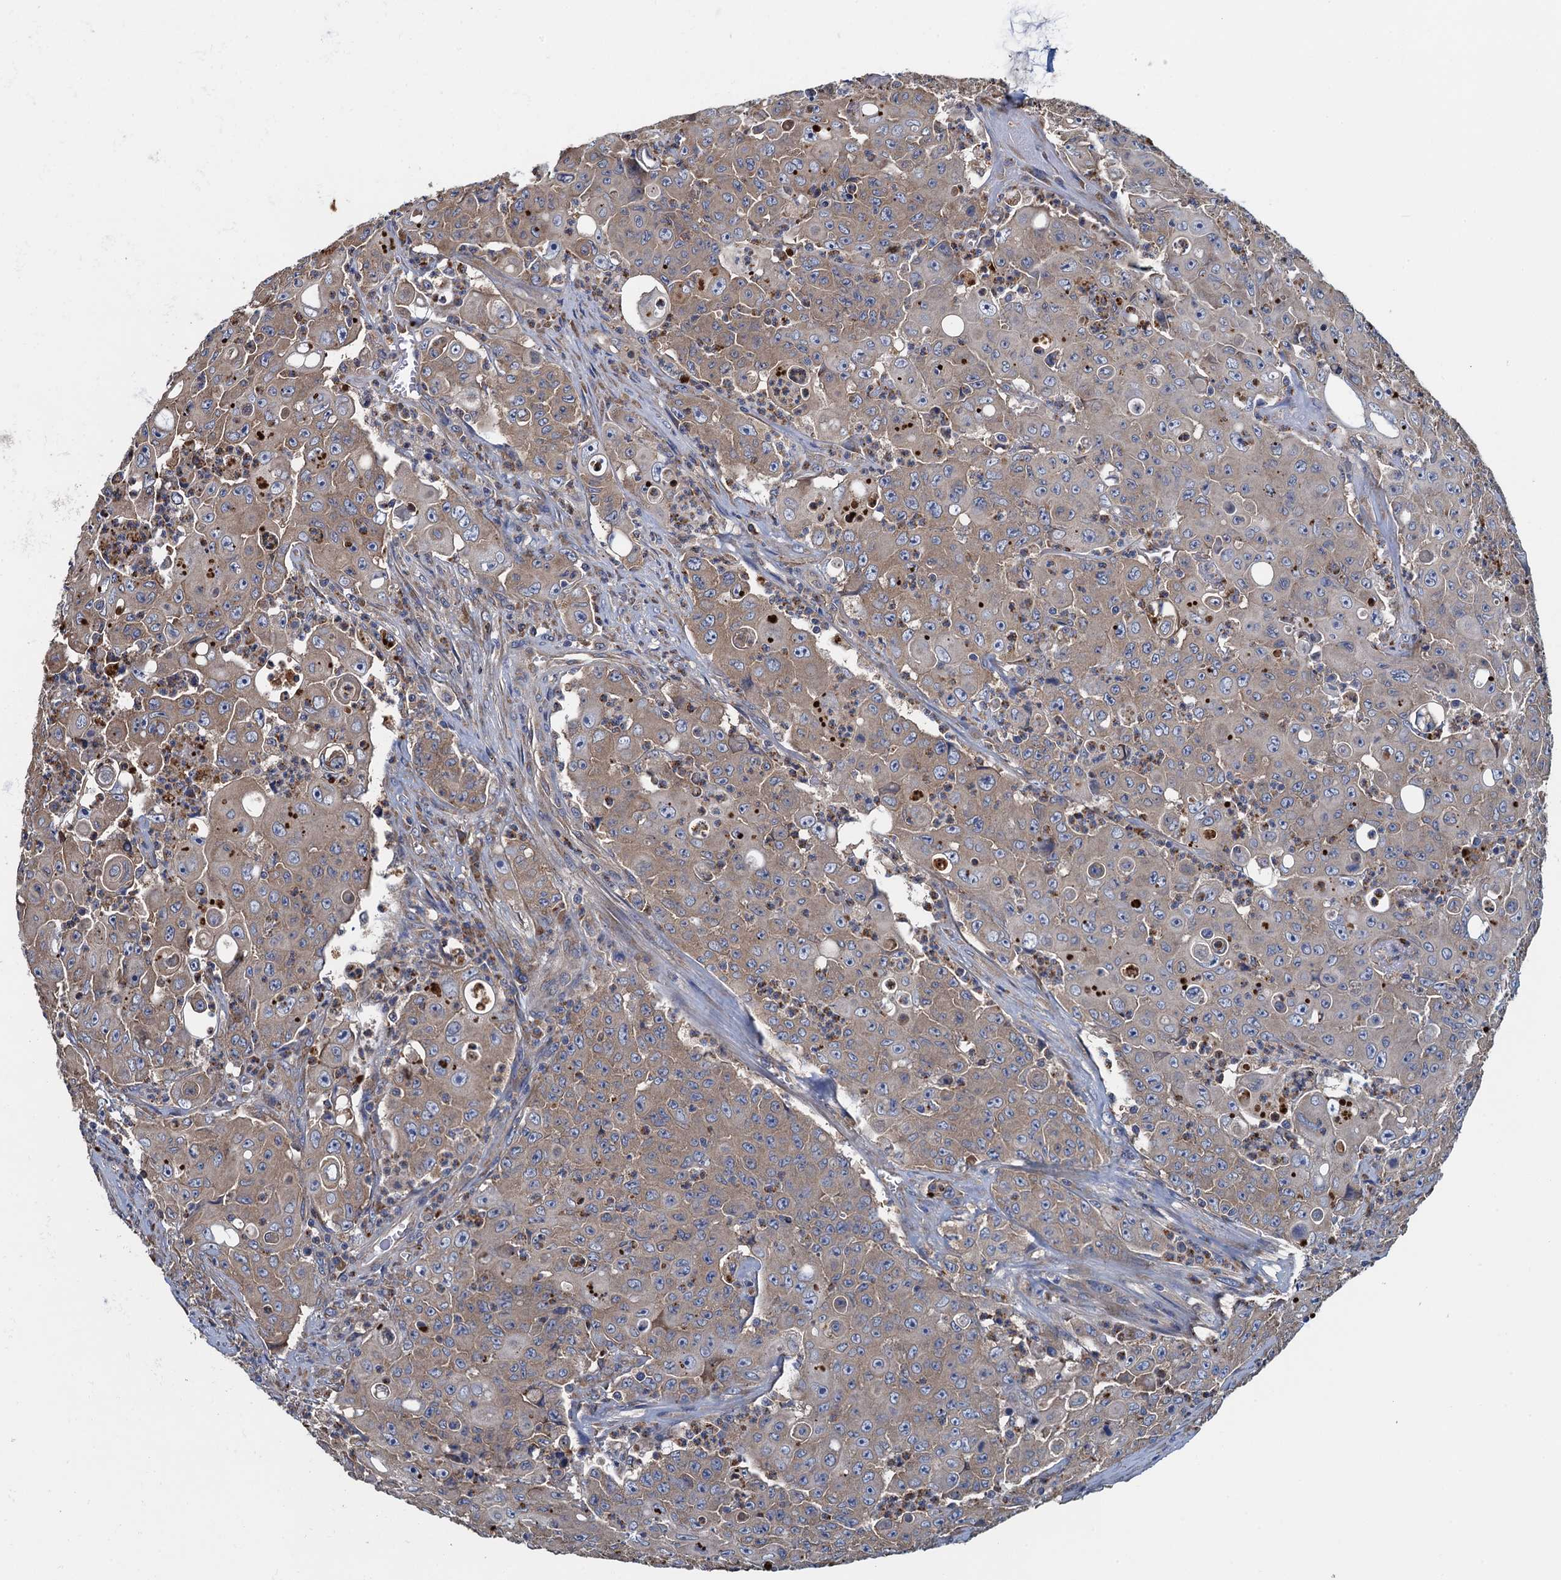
{"staining": {"intensity": "weak", "quantity": ">75%", "location": "cytoplasmic/membranous"}, "tissue": "colorectal cancer", "cell_type": "Tumor cells", "image_type": "cancer", "snomed": [{"axis": "morphology", "description": "Adenocarcinoma, NOS"}, {"axis": "topography", "description": "Colon"}], "caption": "Colorectal cancer tissue demonstrates weak cytoplasmic/membranous staining in approximately >75% of tumor cells, visualized by immunohistochemistry.", "gene": "ADCY9", "patient": {"sex": "male", "age": 51}}